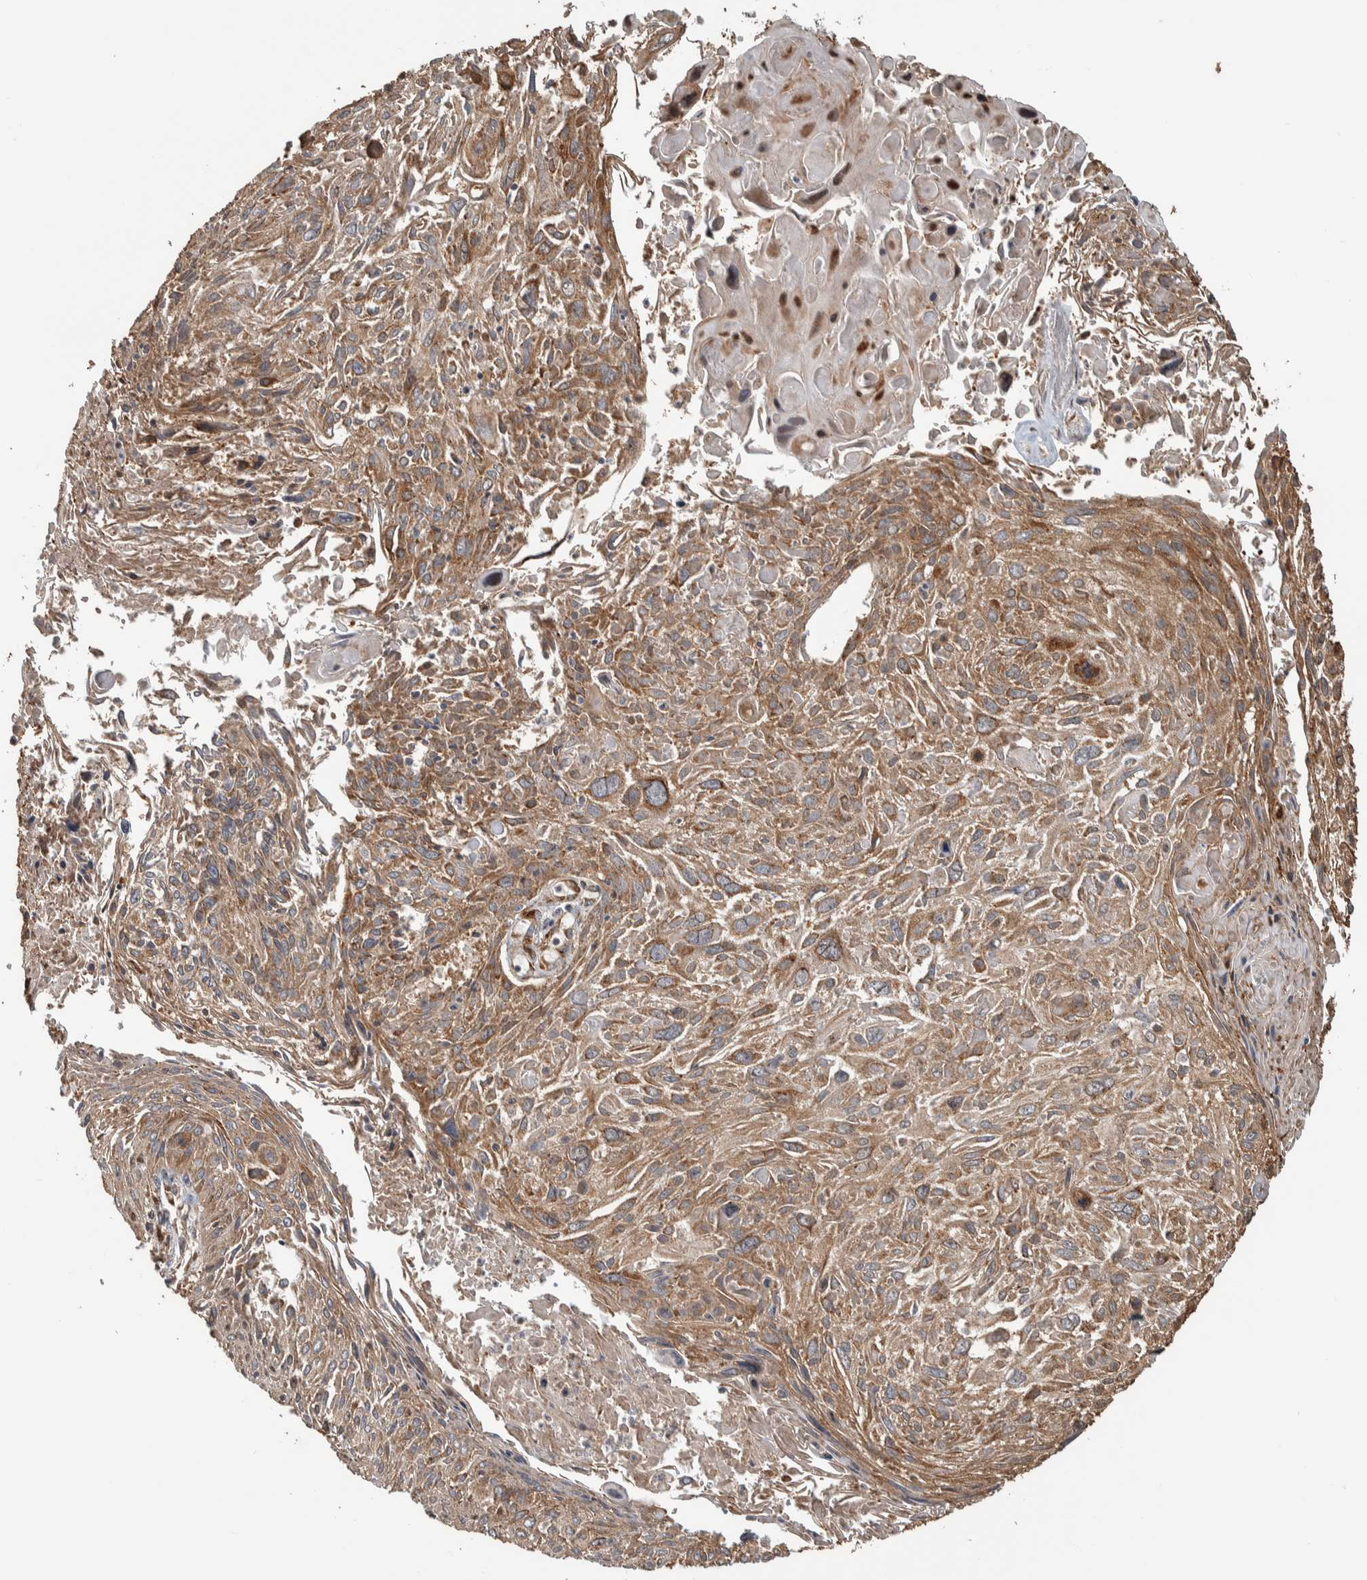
{"staining": {"intensity": "moderate", "quantity": ">75%", "location": "cytoplasmic/membranous"}, "tissue": "cervical cancer", "cell_type": "Tumor cells", "image_type": "cancer", "snomed": [{"axis": "morphology", "description": "Squamous cell carcinoma, NOS"}, {"axis": "topography", "description": "Cervix"}], "caption": "Tumor cells exhibit moderate cytoplasmic/membranous expression in approximately >75% of cells in squamous cell carcinoma (cervical). The staining was performed using DAB to visualize the protein expression in brown, while the nuclei were stained in blue with hematoxylin (Magnification: 20x).", "gene": "EIF3H", "patient": {"sex": "female", "age": 51}}